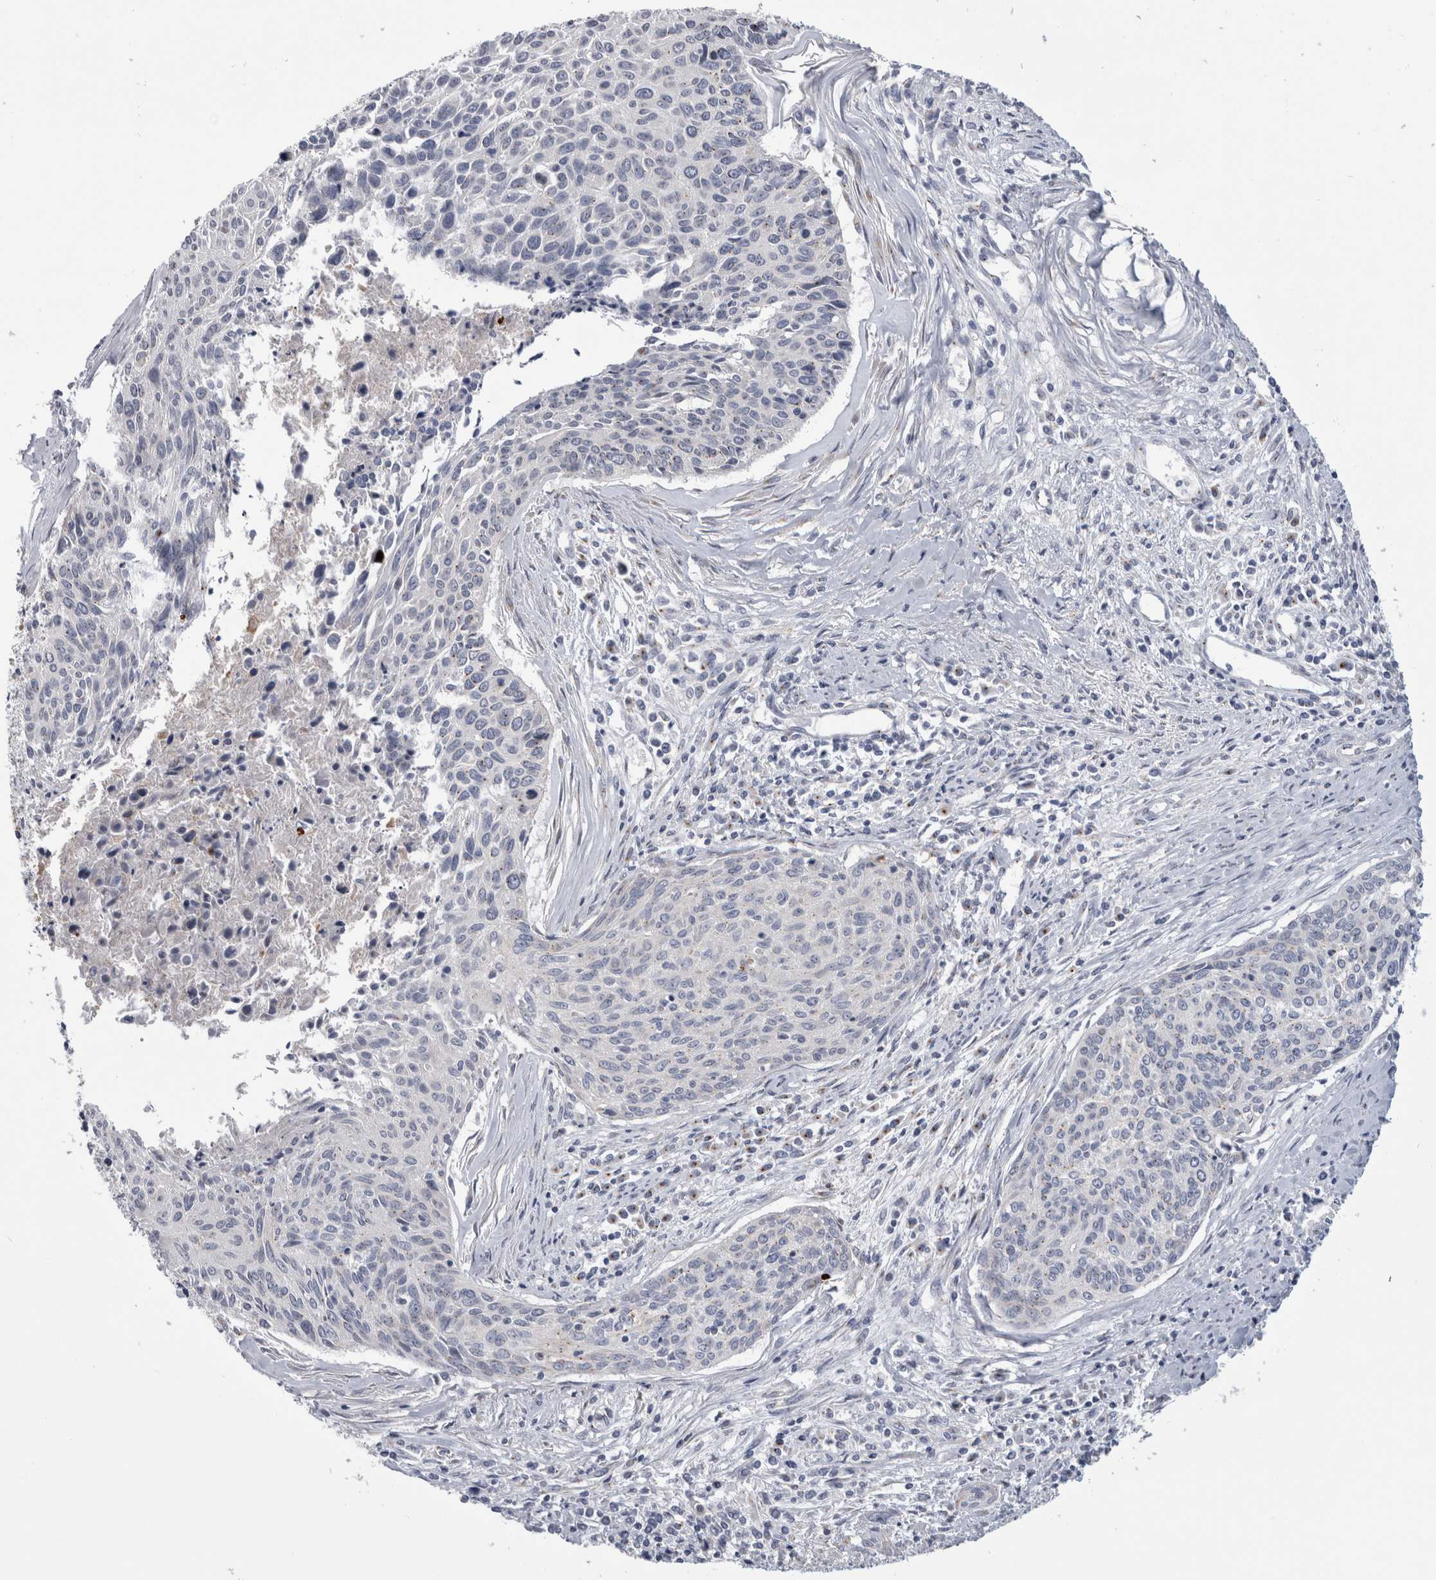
{"staining": {"intensity": "negative", "quantity": "none", "location": "none"}, "tissue": "cervical cancer", "cell_type": "Tumor cells", "image_type": "cancer", "snomed": [{"axis": "morphology", "description": "Squamous cell carcinoma, NOS"}, {"axis": "topography", "description": "Cervix"}], "caption": "The photomicrograph reveals no staining of tumor cells in cervical cancer.", "gene": "AKAP9", "patient": {"sex": "female", "age": 55}}